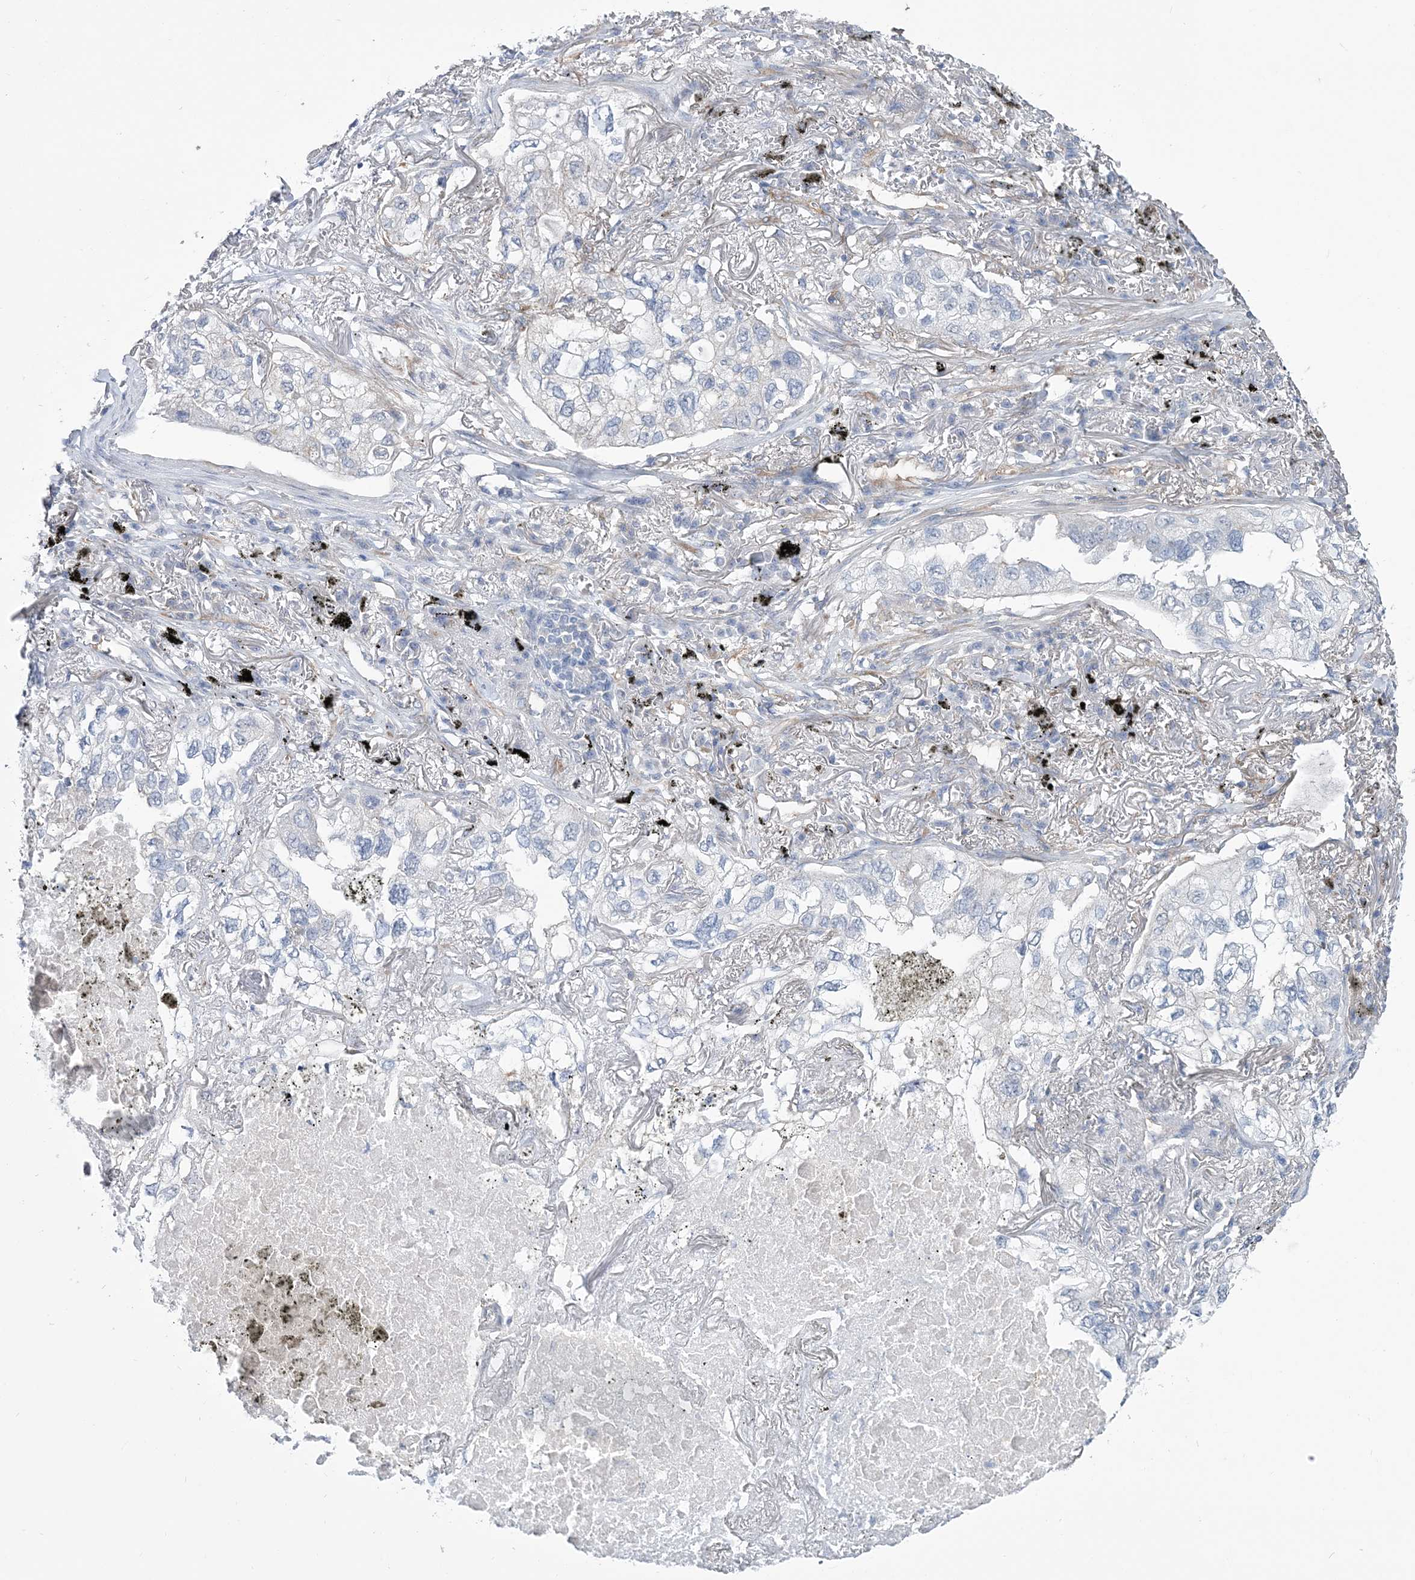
{"staining": {"intensity": "negative", "quantity": "none", "location": "none"}, "tissue": "lung cancer", "cell_type": "Tumor cells", "image_type": "cancer", "snomed": [{"axis": "morphology", "description": "Adenocarcinoma, NOS"}, {"axis": "topography", "description": "Lung"}], "caption": "IHC micrograph of neoplastic tissue: adenocarcinoma (lung) stained with DAB demonstrates no significant protein staining in tumor cells.", "gene": "RAB11FIP5", "patient": {"sex": "male", "age": 65}}